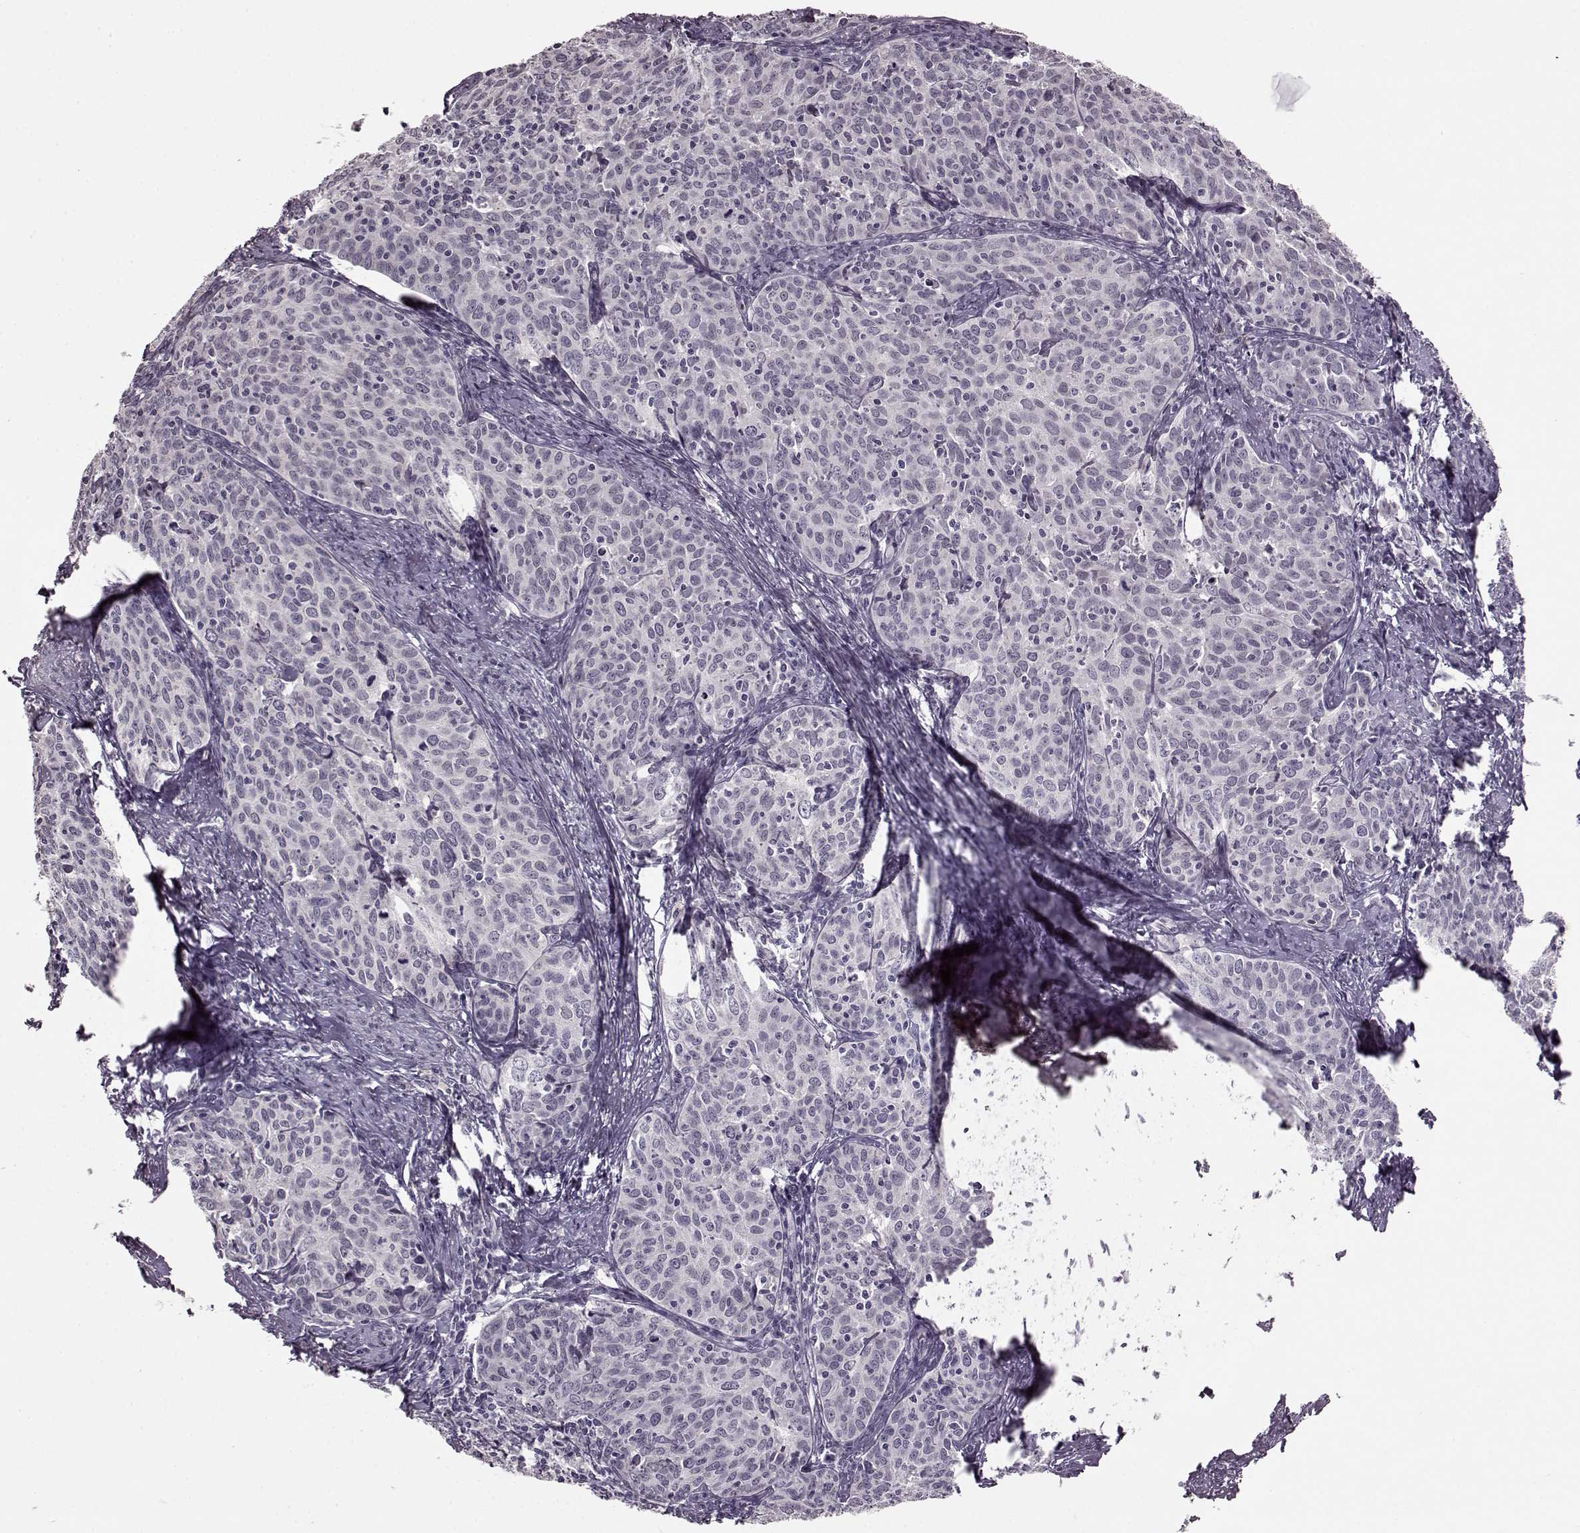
{"staining": {"intensity": "negative", "quantity": "none", "location": "none"}, "tissue": "cervical cancer", "cell_type": "Tumor cells", "image_type": "cancer", "snomed": [{"axis": "morphology", "description": "Squamous cell carcinoma, NOS"}, {"axis": "topography", "description": "Cervix"}], "caption": "Immunohistochemical staining of cervical cancer exhibits no significant staining in tumor cells. Brightfield microscopy of IHC stained with DAB (3,3'-diaminobenzidine) (brown) and hematoxylin (blue), captured at high magnification.", "gene": "STX1B", "patient": {"sex": "female", "age": 62}}